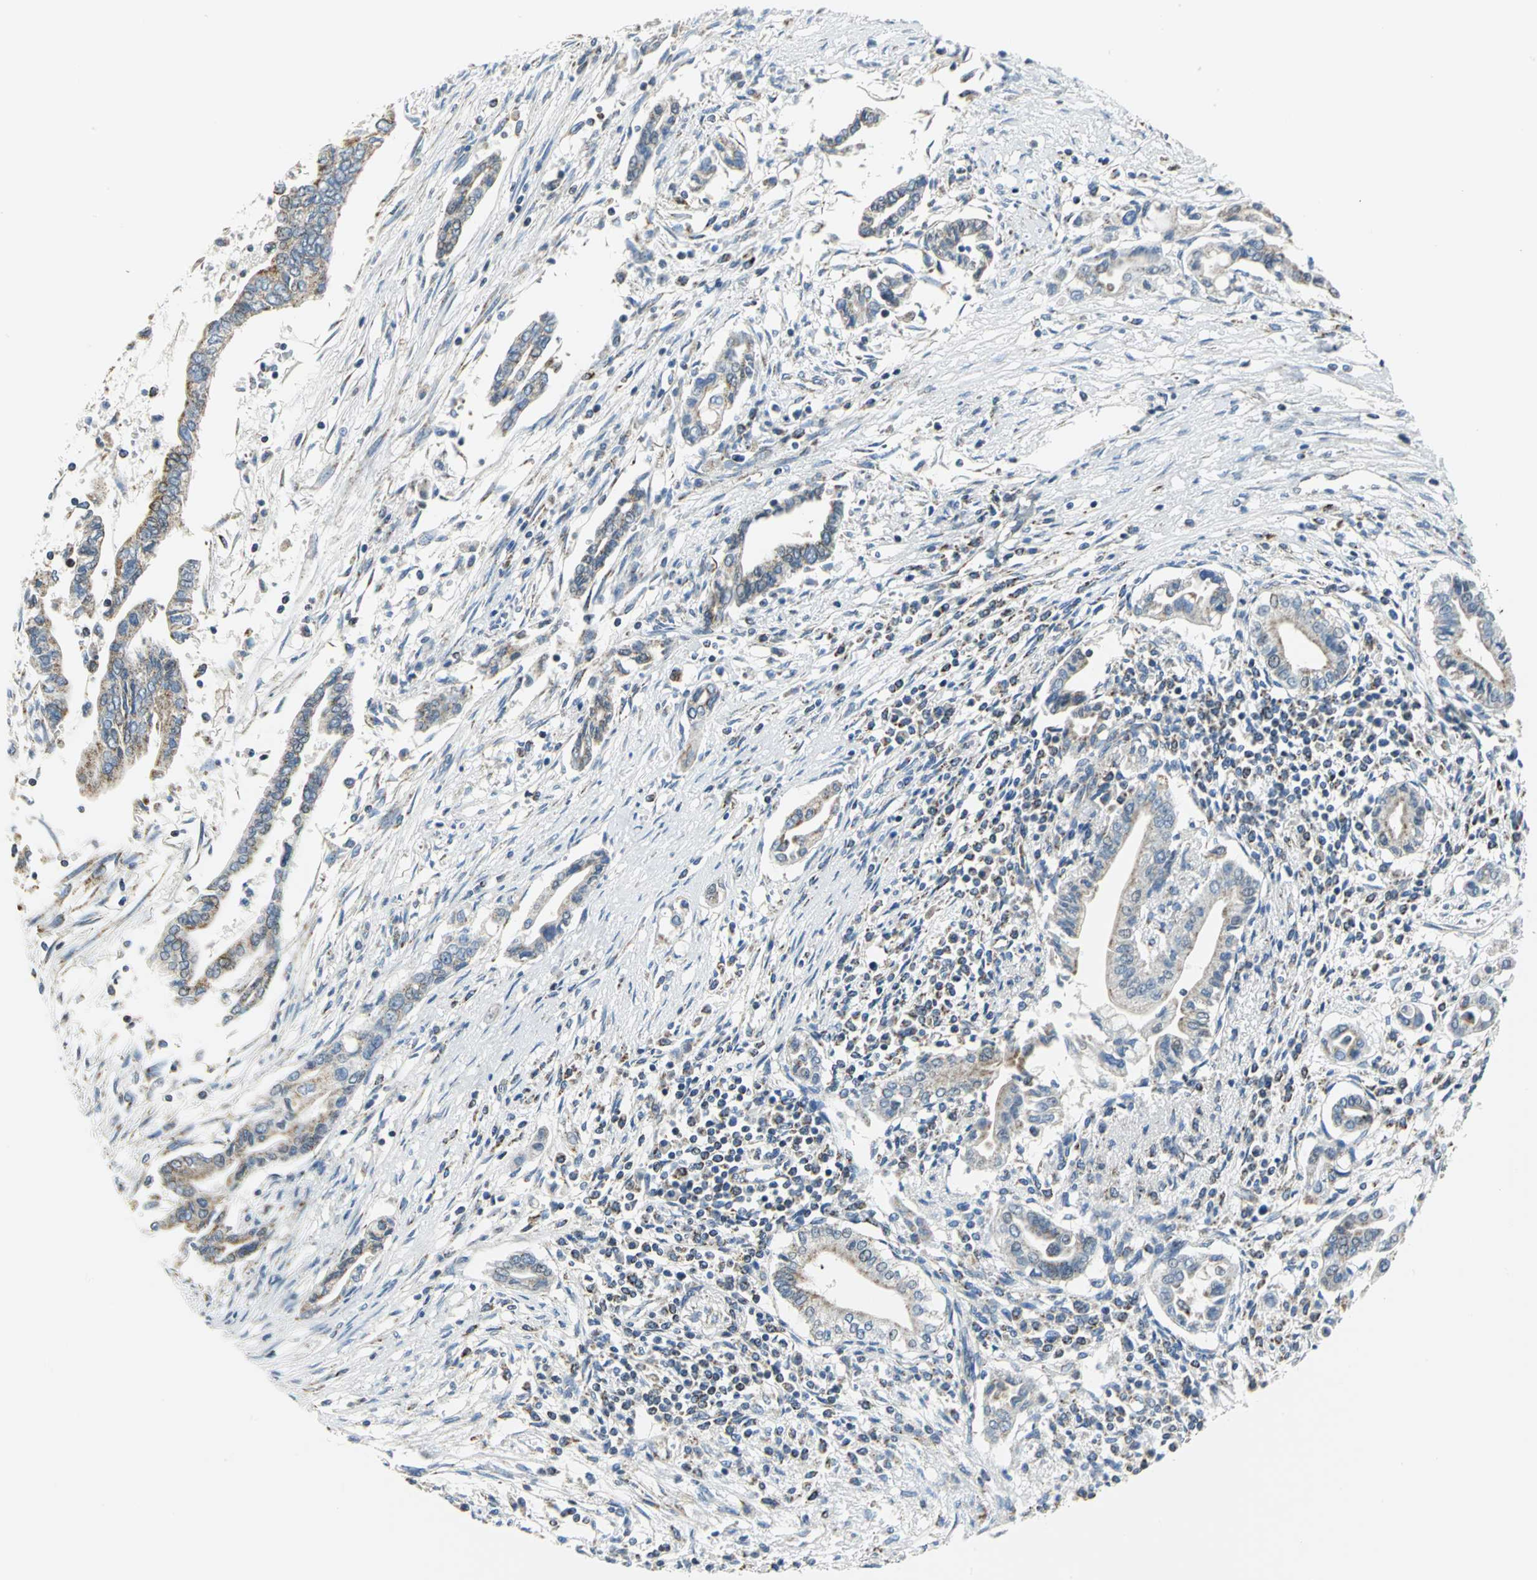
{"staining": {"intensity": "moderate", "quantity": "<25%", "location": "cytoplasmic/membranous"}, "tissue": "pancreatic cancer", "cell_type": "Tumor cells", "image_type": "cancer", "snomed": [{"axis": "morphology", "description": "Adenocarcinoma, NOS"}, {"axis": "topography", "description": "Pancreas"}], "caption": "Protein staining demonstrates moderate cytoplasmic/membranous expression in about <25% of tumor cells in adenocarcinoma (pancreatic).", "gene": "NTRK1", "patient": {"sex": "female", "age": 57}}